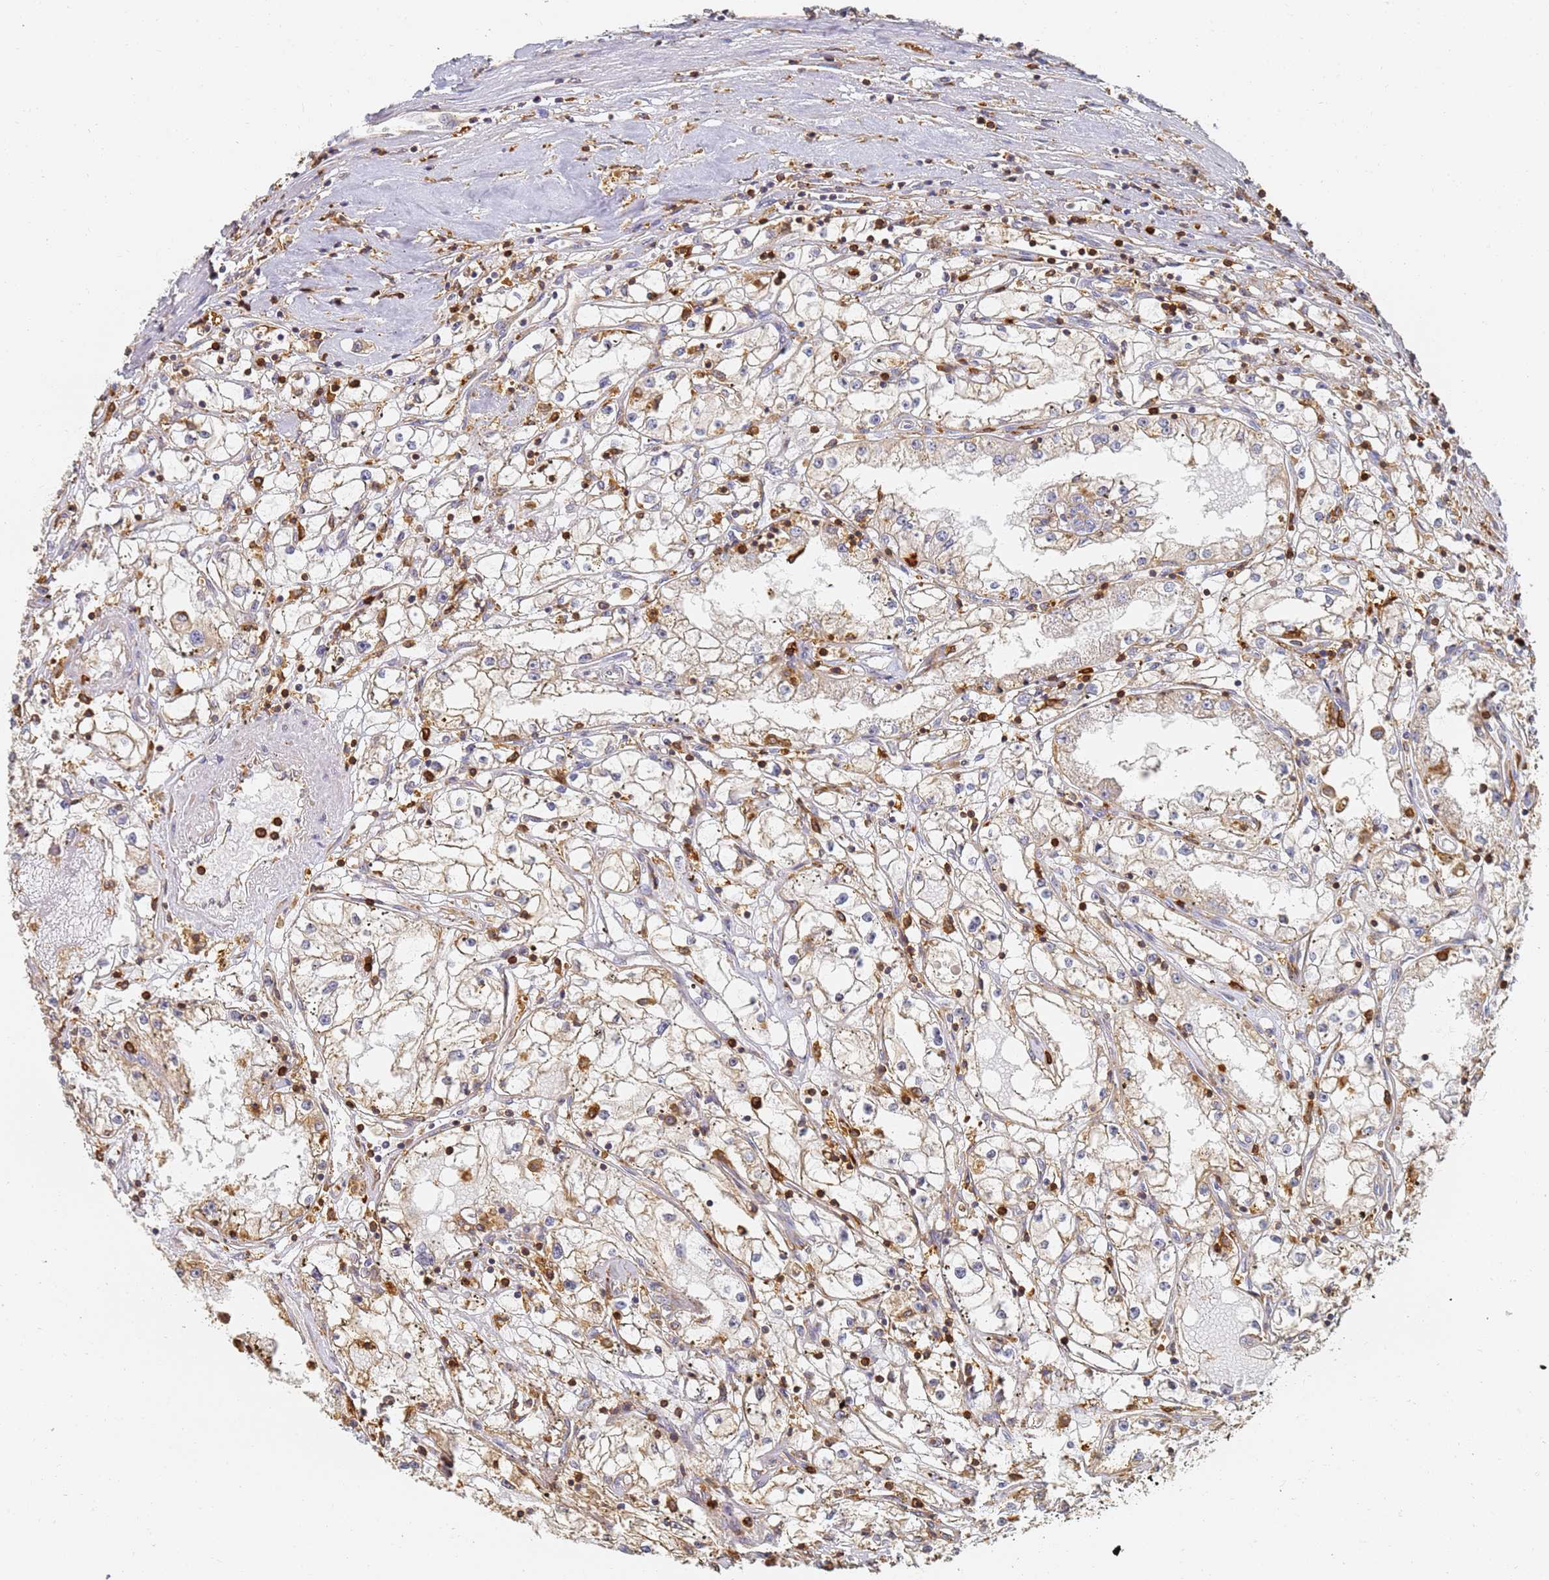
{"staining": {"intensity": "weak", "quantity": ">75%", "location": "cytoplasmic/membranous"}, "tissue": "renal cancer", "cell_type": "Tumor cells", "image_type": "cancer", "snomed": [{"axis": "morphology", "description": "Adenocarcinoma, NOS"}, {"axis": "topography", "description": "Kidney"}], "caption": "Human adenocarcinoma (renal) stained for a protein (brown) exhibits weak cytoplasmic/membranous positive expression in approximately >75% of tumor cells.", "gene": "BIN2", "patient": {"sex": "male", "age": 56}}